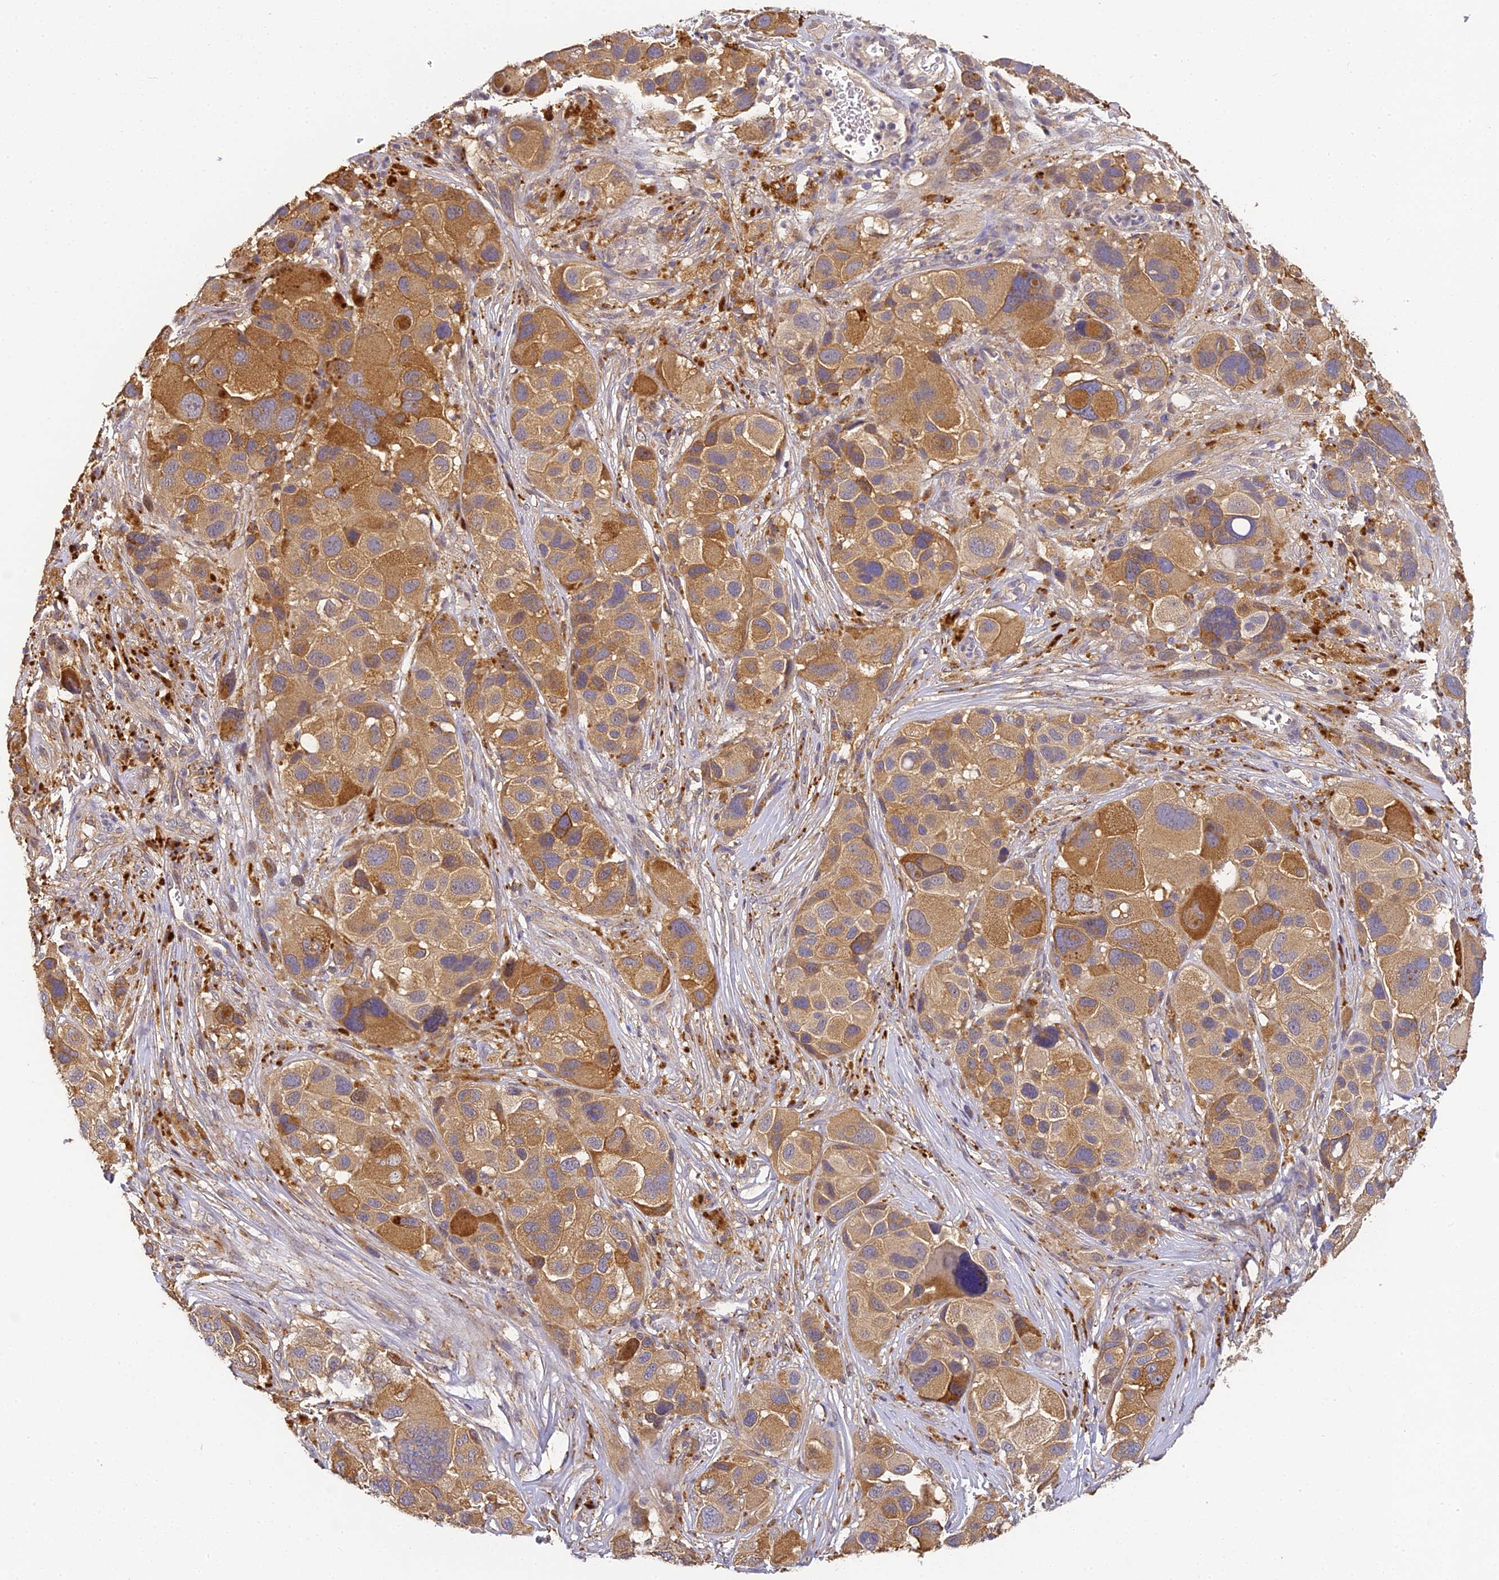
{"staining": {"intensity": "moderate", "quantity": ">75%", "location": "cytoplasmic/membranous"}, "tissue": "melanoma", "cell_type": "Tumor cells", "image_type": "cancer", "snomed": [{"axis": "morphology", "description": "Malignant melanoma, NOS"}, {"axis": "topography", "description": "Skin of trunk"}], "caption": "Immunohistochemistry (IHC) image of neoplastic tissue: melanoma stained using immunohistochemistry demonstrates medium levels of moderate protein expression localized specifically in the cytoplasmic/membranous of tumor cells, appearing as a cytoplasmic/membranous brown color.", "gene": "YAE1", "patient": {"sex": "male", "age": 71}}